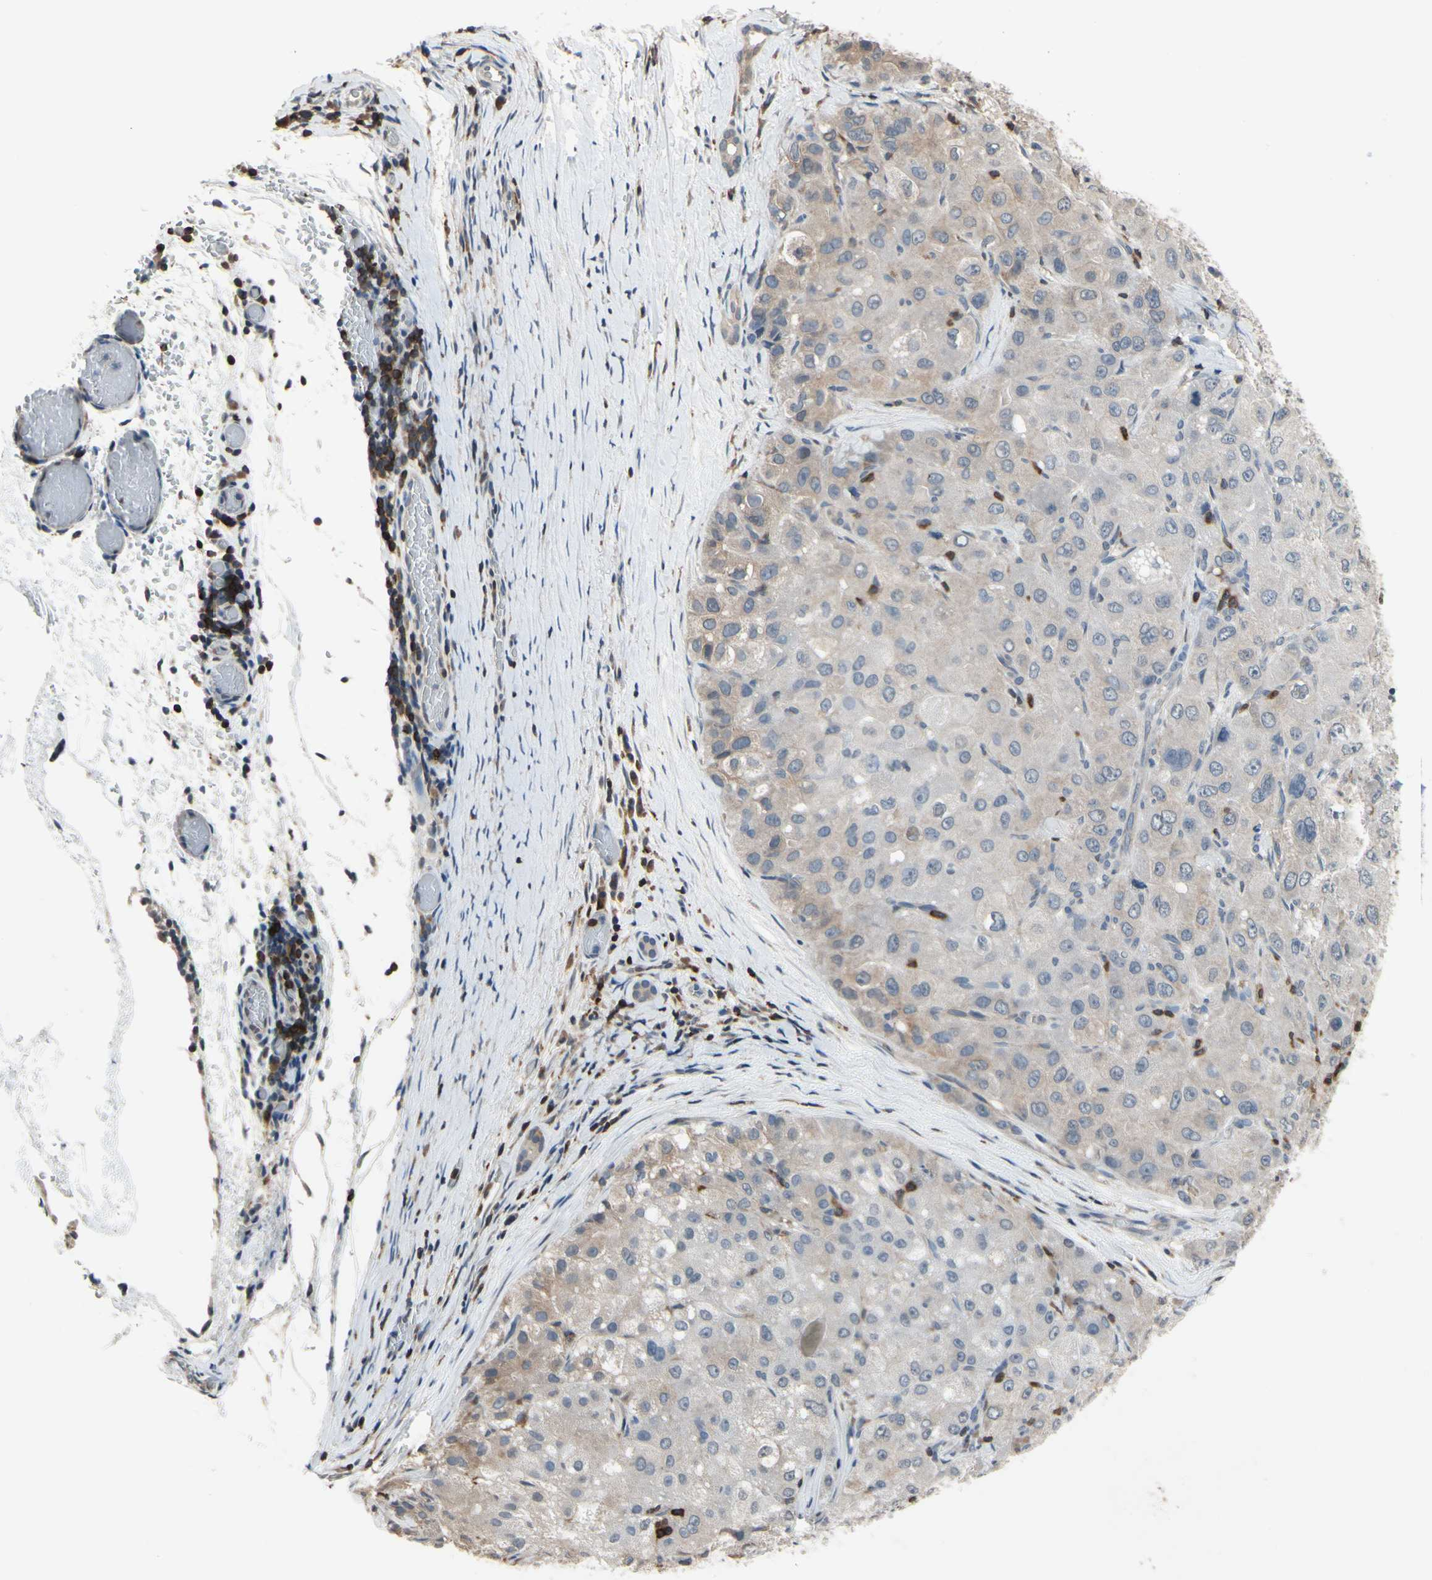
{"staining": {"intensity": "weak", "quantity": "25%-75%", "location": "cytoplasmic/membranous"}, "tissue": "liver cancer", "cell_type": "Tumor cells", "image_type": "cancer", "snomed": [{"axis": "morphology", "description": "Carcinoma, Hepatocellular, NOS"}, {"axis": "topography", "description": "Liver"}], "caption": "Tumor cells demonstrate low levels of weak cytoplasmic/membranous expression in about 25%-75% of cells in human liver cancer.", "gene": "NFATC2", "patient": {"sex": "male", "age": 80}}